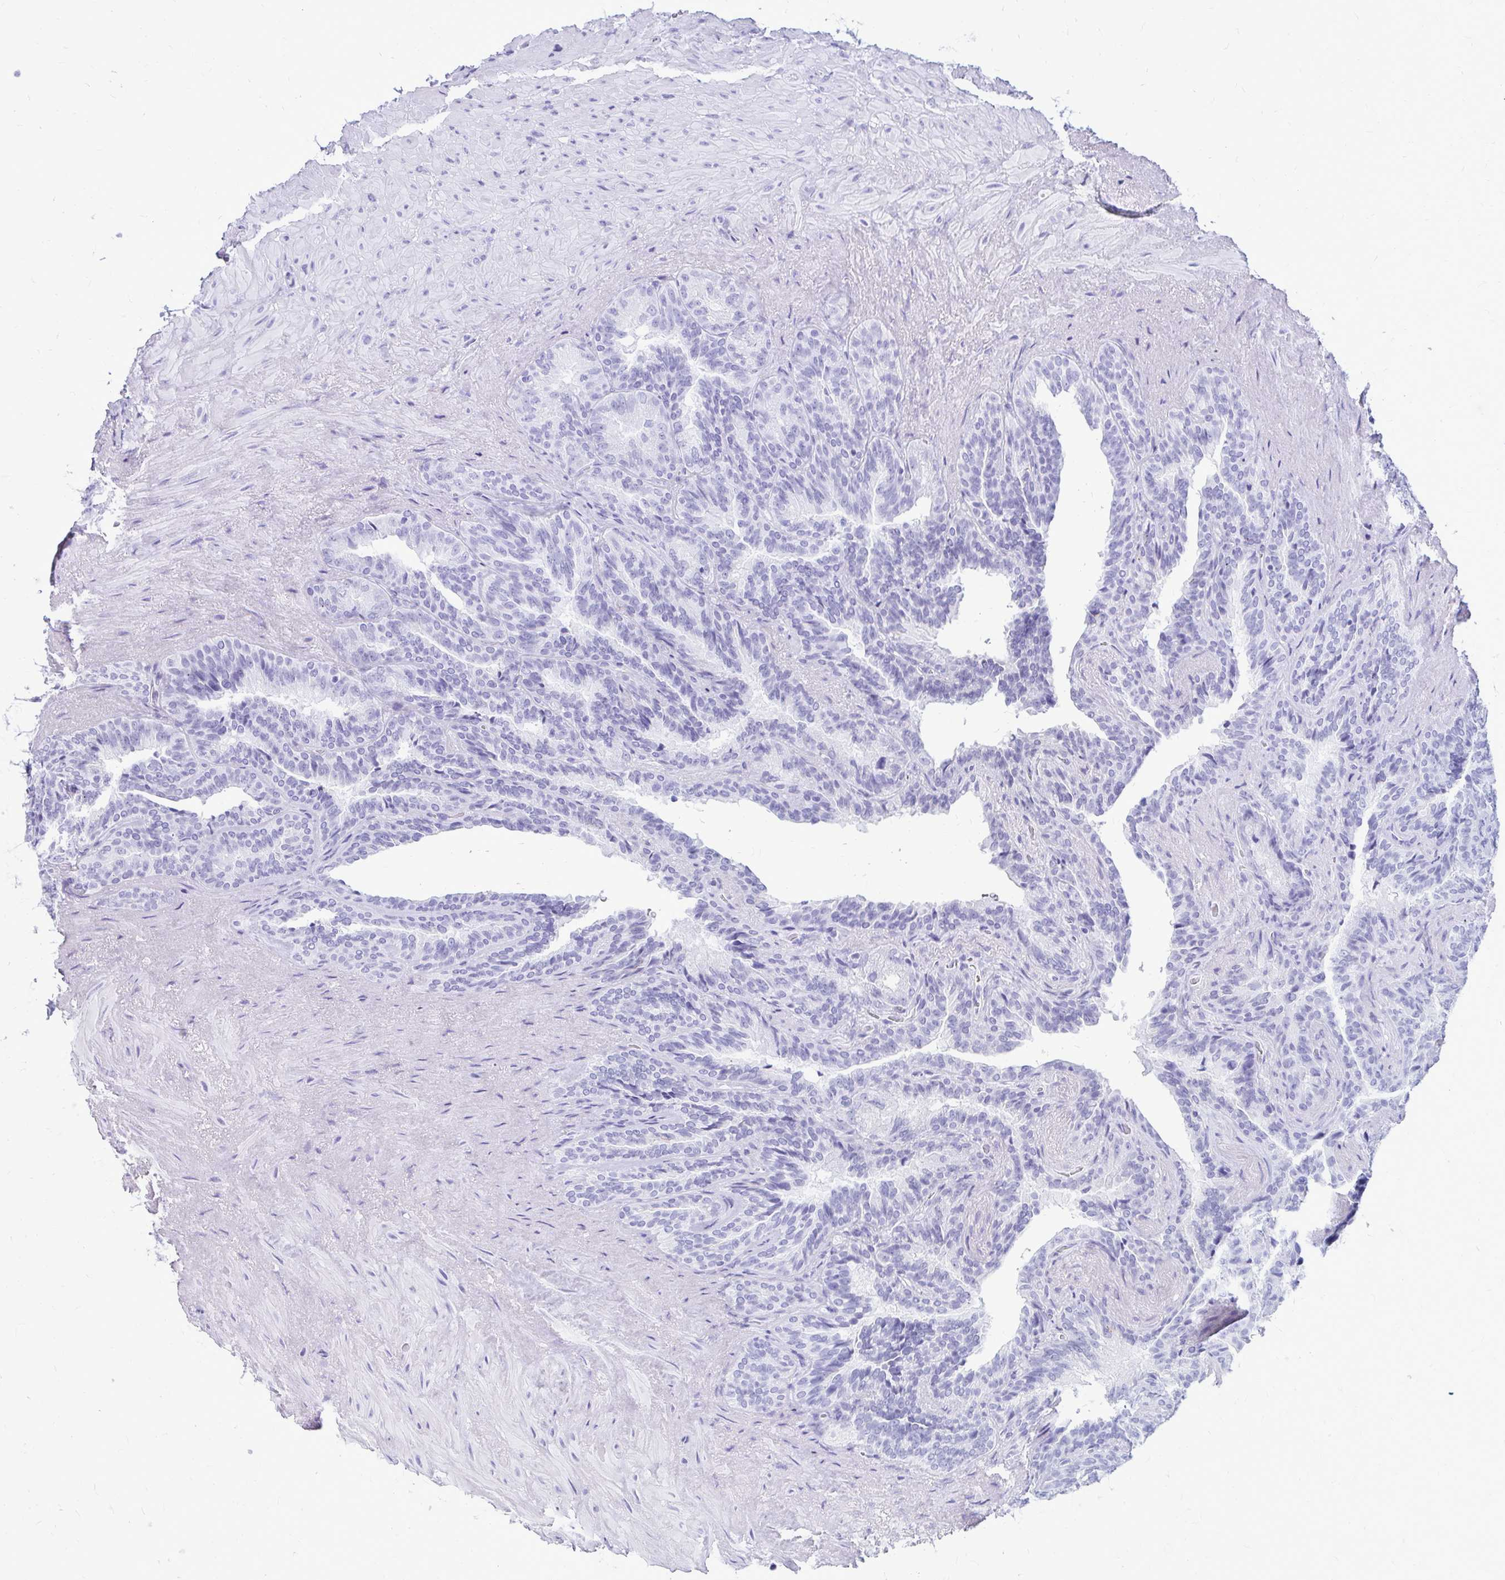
{"staining": {"intensity": "negative", "quantity": "none", "location": "none"}, "tissue": "seminal vesicle", "cell_type": "Glandular cells", "image_type": "normal", "snomed": [{"axis": "morphology", "description": "Normal tissue, NOS"}, {"axis": "topography", "description": "Seminal veicle"}], "caption": "Immunohistochemical staining of normal seminal vesicle demonstrates no significant positivity in glandular cells. The staining is performed using DAB brown chromogen with nuclei counter-stained in using hematoxylin.", "gene": "OR10R2", "patient": {"sex": "male", "age": 60}}